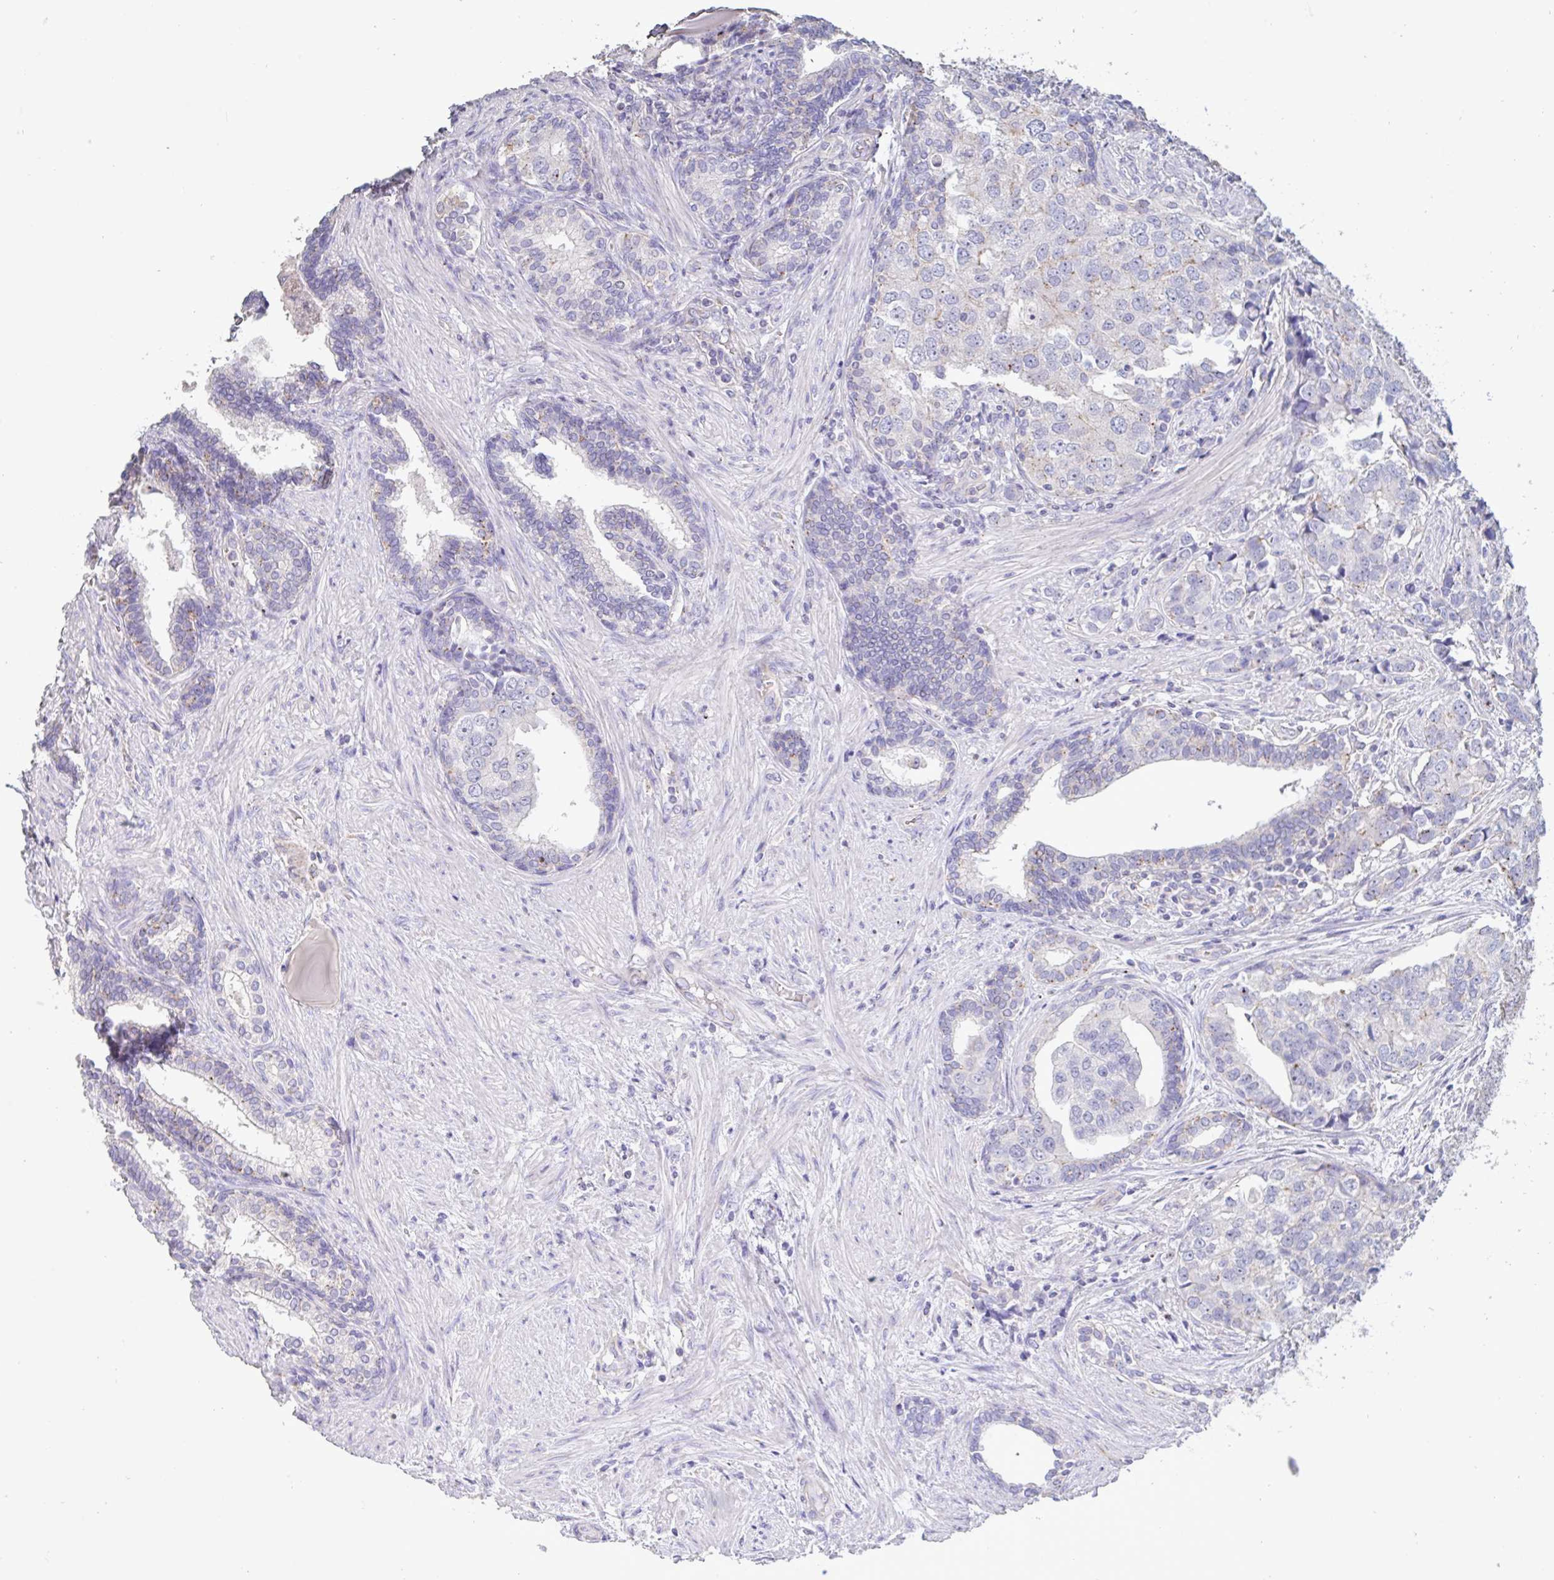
{"staining": {"intensity": "negative", "quantity": "none", "location": "none"}, "tissue": "prostate cancer", "cell_type": "Tumor cells", "image_type": "cancer", "snomed": [{"axis": "morphology", "description": "Adenocarcinoma, High grade"}, {"axis": "topography", "description": "Prostate"}], "caption": "Immunohistochemistry histopathology image of neoplastic tissue: human adenocarcinoma (high-grade) (prostate) stained with DAB (3,3'-diaminobenzidine) reveals no significant protein positivity in tumor cells.", "gene": "CHMP5", "patient": {"sex": "male", "age": 68}}